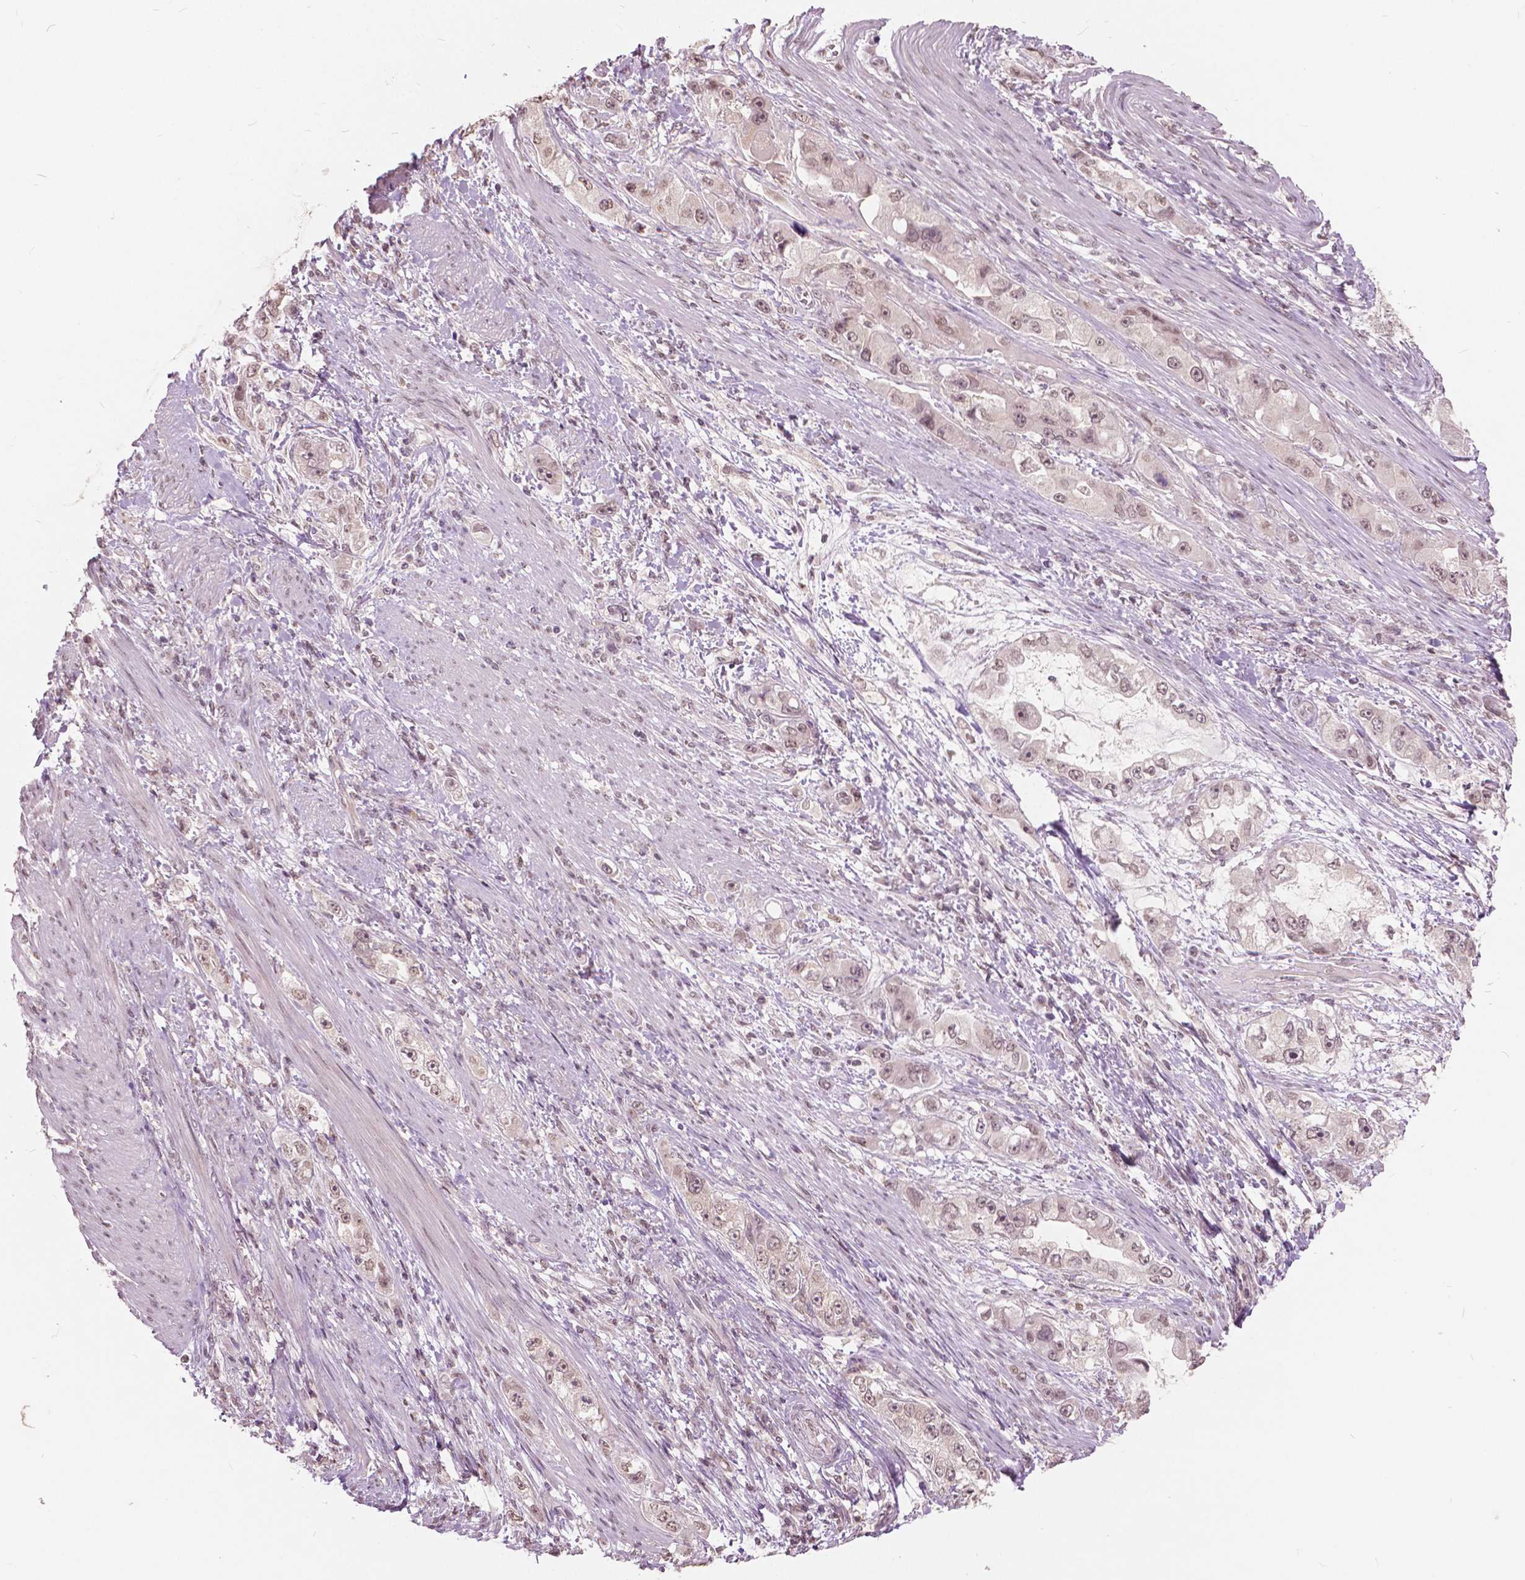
{"staining": {"intensity": "weak", "quantity": ">75%", "location": "nuclear"}, "tissue": "stomach cancer", "cell_type": "Tumor cells", "image_type": "cancer", "snomed": [{"axis": "morphology", "description": "Adenocarcinoma, NOS"}, {"axis": "topography", "description": "Stomach, lower"}], "caption": "Immunohistochemical staining of human adenocarcinoma (stomach) demonstrates low levels of weak nuclear positivity in about >75% of tumor cells.", "gene": "HOXA10", "patient": {"sex": "female", "age": 93}}